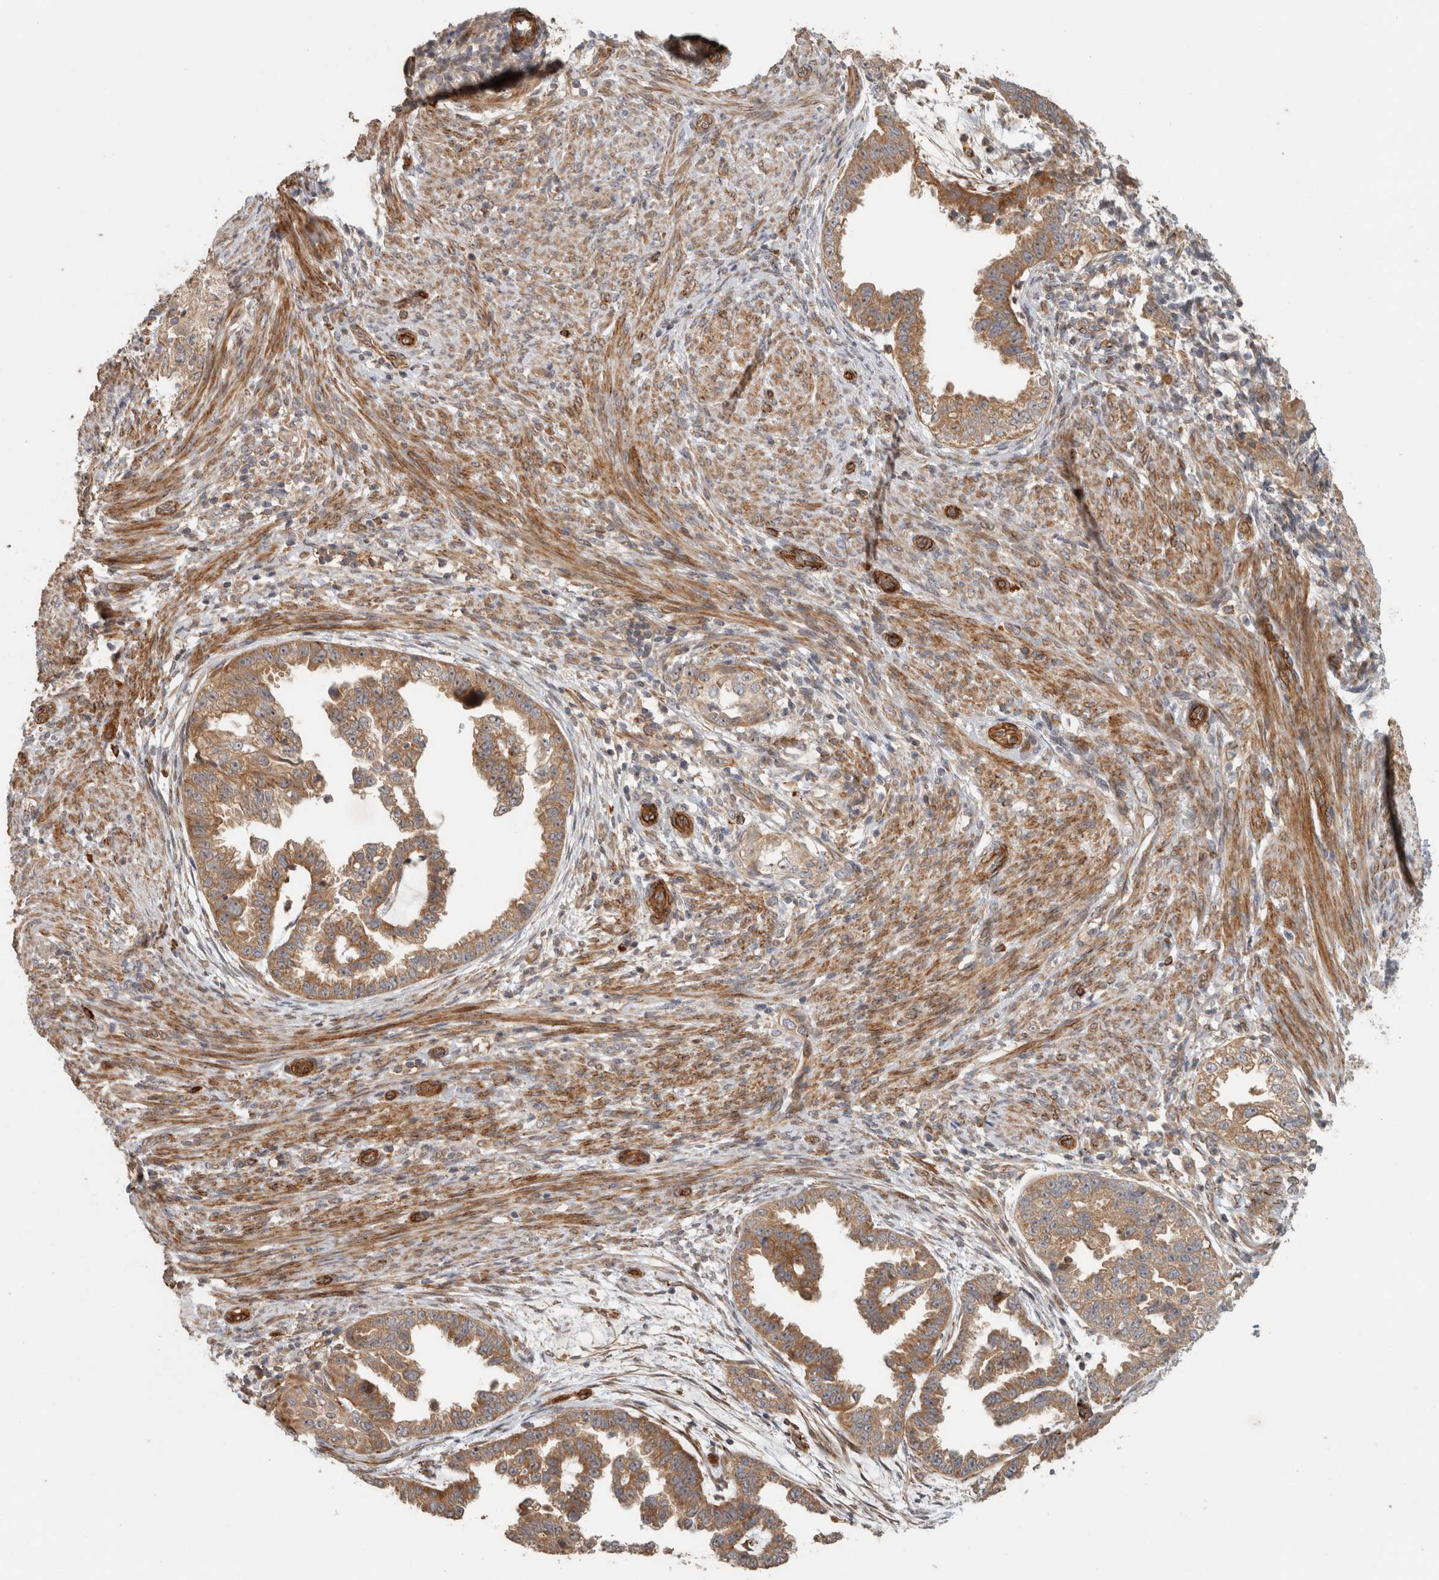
{"staining": {"intensity": "moderate", "quantity": ">75%", "location": "cytoplasmic/membranous"}, "tissue": "endometrial cancer", "cell_type": "Tumor cells", "image_type": "cancer", "snomed": [{"axis": "morphology", "description": "Adenocarcinoma, NOS"}, {"axis": "topography", "description": "Endometrium"}], "caption": "Endometrial adenocarcinoma was stained to show a protein in brown. There is medium levels of moderate cytoplasmic/membranous positivity in about >75% of tumor cells. (IHC, brightfield microscopy, high magnification).", "gene": "SIPA1L2", "patient": {"sex": "female", "age": 85}}